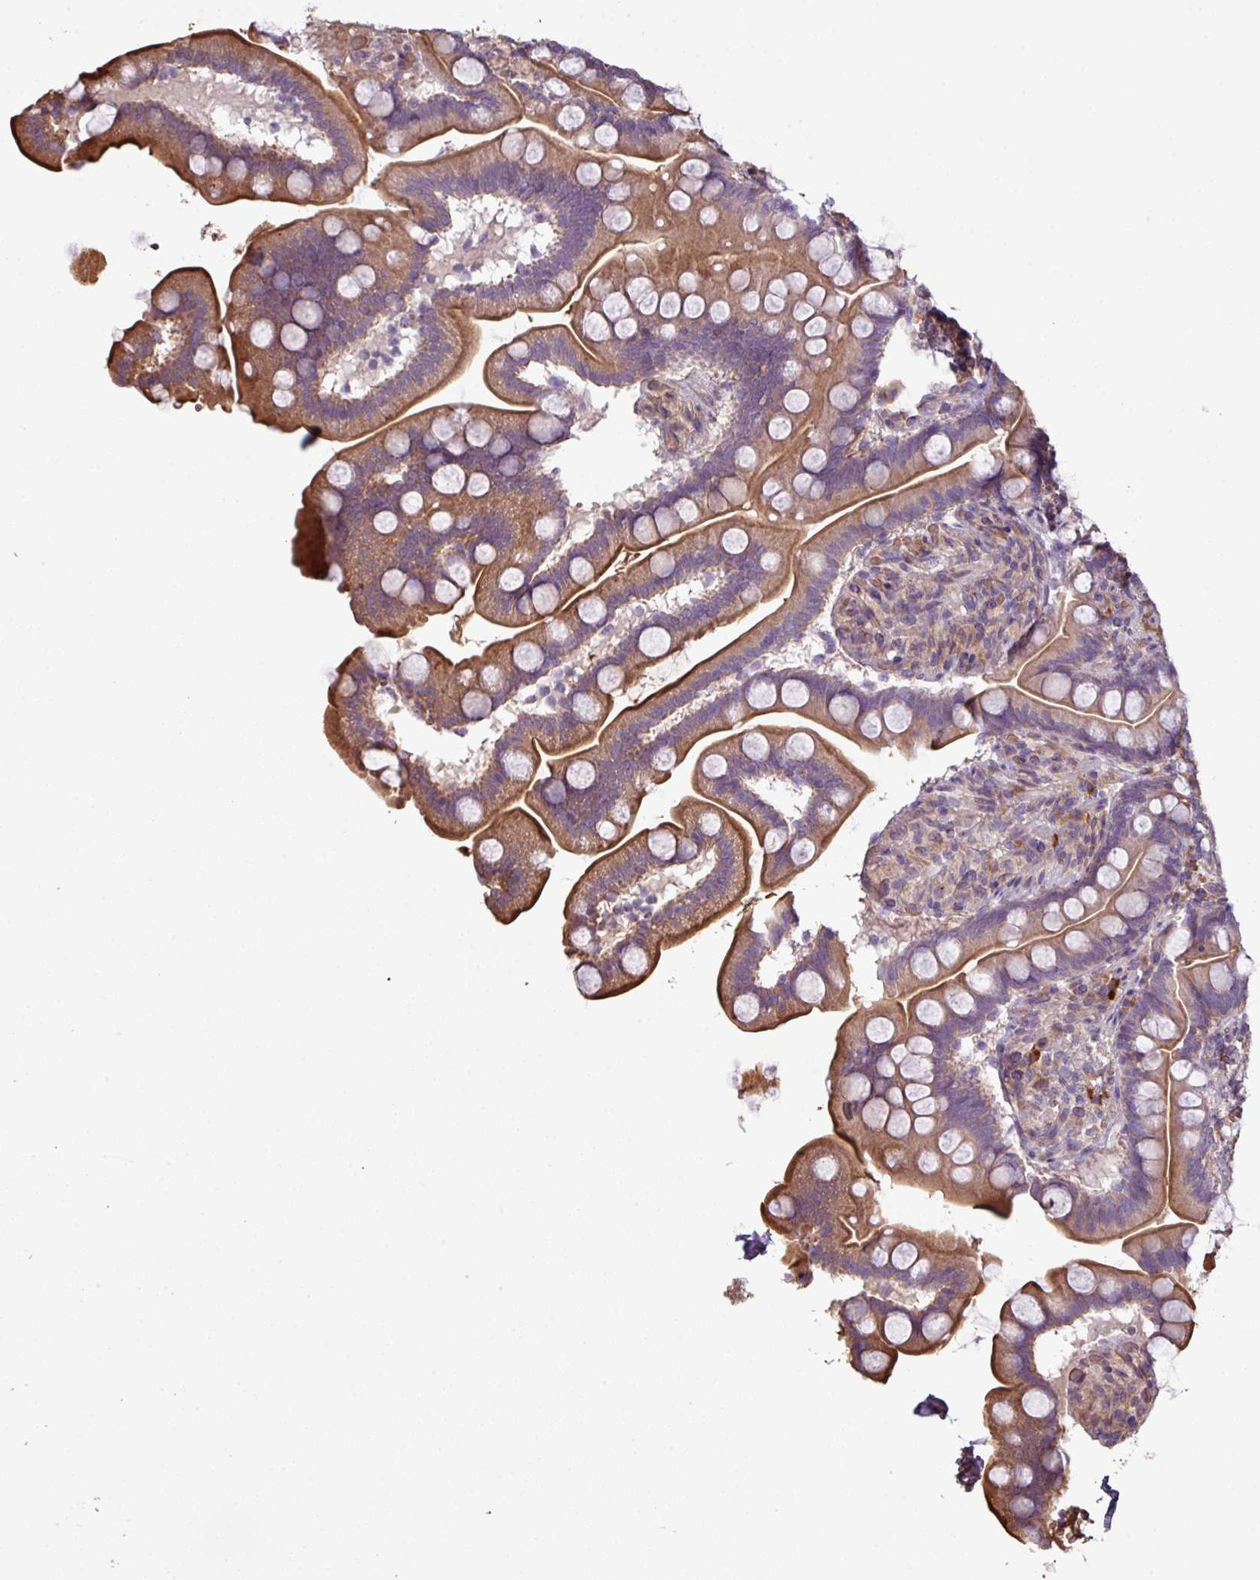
{"staining": {"intensity": "moderate", "quantity": ">75%", "location": "cytoplasmic/membranous"}, "tissue": "small intestine", "cell_type": "Glandular cells", "image_type": "normal", "snomed": [{"axis": "morphology", "description": "Normal tissue, NOS"}, {"axis": "topography", "description": "Small intestine"}], "caption": "The immunohistochemical stain labels moderate cytoplasmic/membranous positivity in glandular cells of benign small intestine. Immunohistochemistry (ihc) stains the protein in brown and the nuclei are stained blue.", "gene": "NHSL2", "patient": {"sex": "female", "age": 64}}